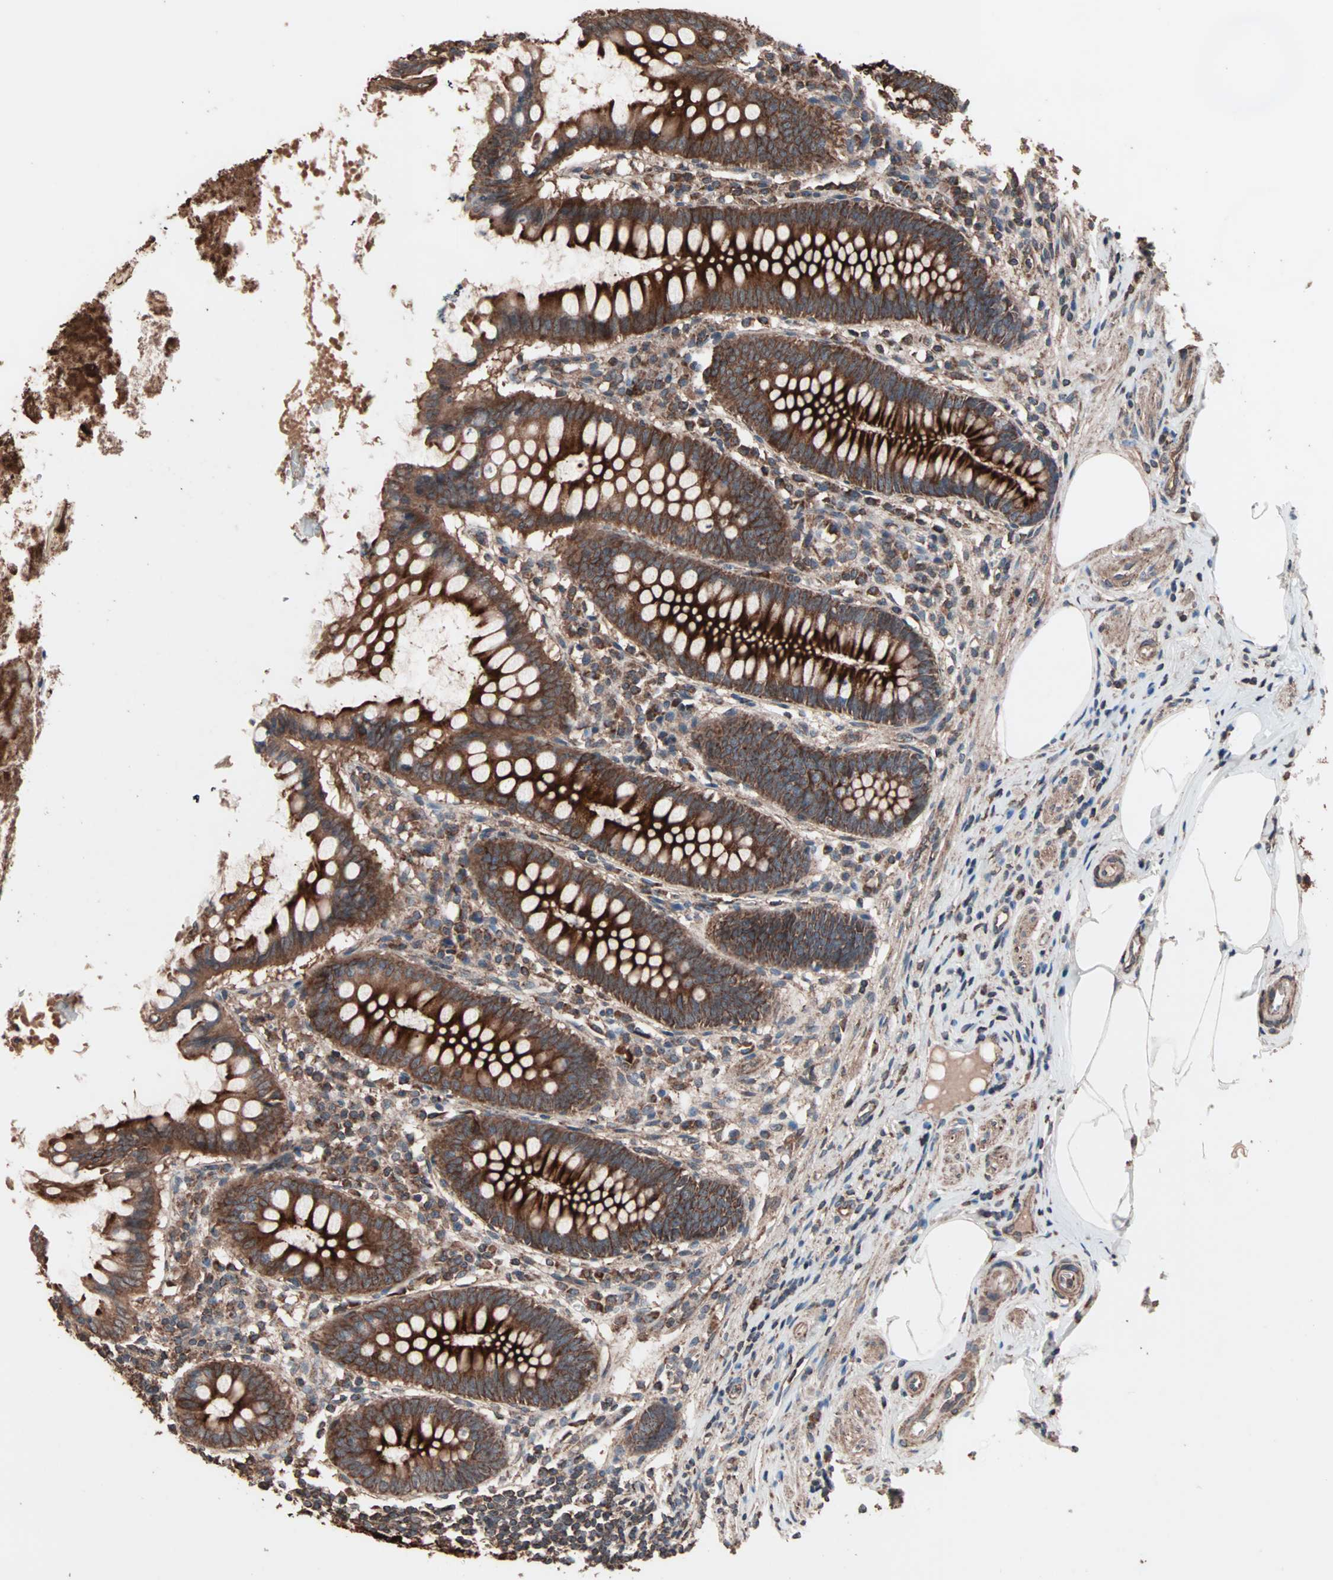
{"staining": {"intensity": "strong", "quantity": ">75%", "location": "cytoplasmic/membranous"}, "tissue": "appendix", "cell_type": "Glandular cells", "image_type": "normal", "snomed": [{"axis": "morphology", "description": "Normal tissue, NOS"}, {"axis": "topography", "description": "Appendix"}], "caption": "Glandular cells display high levels of strong cytoplasmic/membranous staining in approximately >75% of cells in normal appendix.", "gene": "MRPL2", "patient": {"sex": "female", "age": 50}}